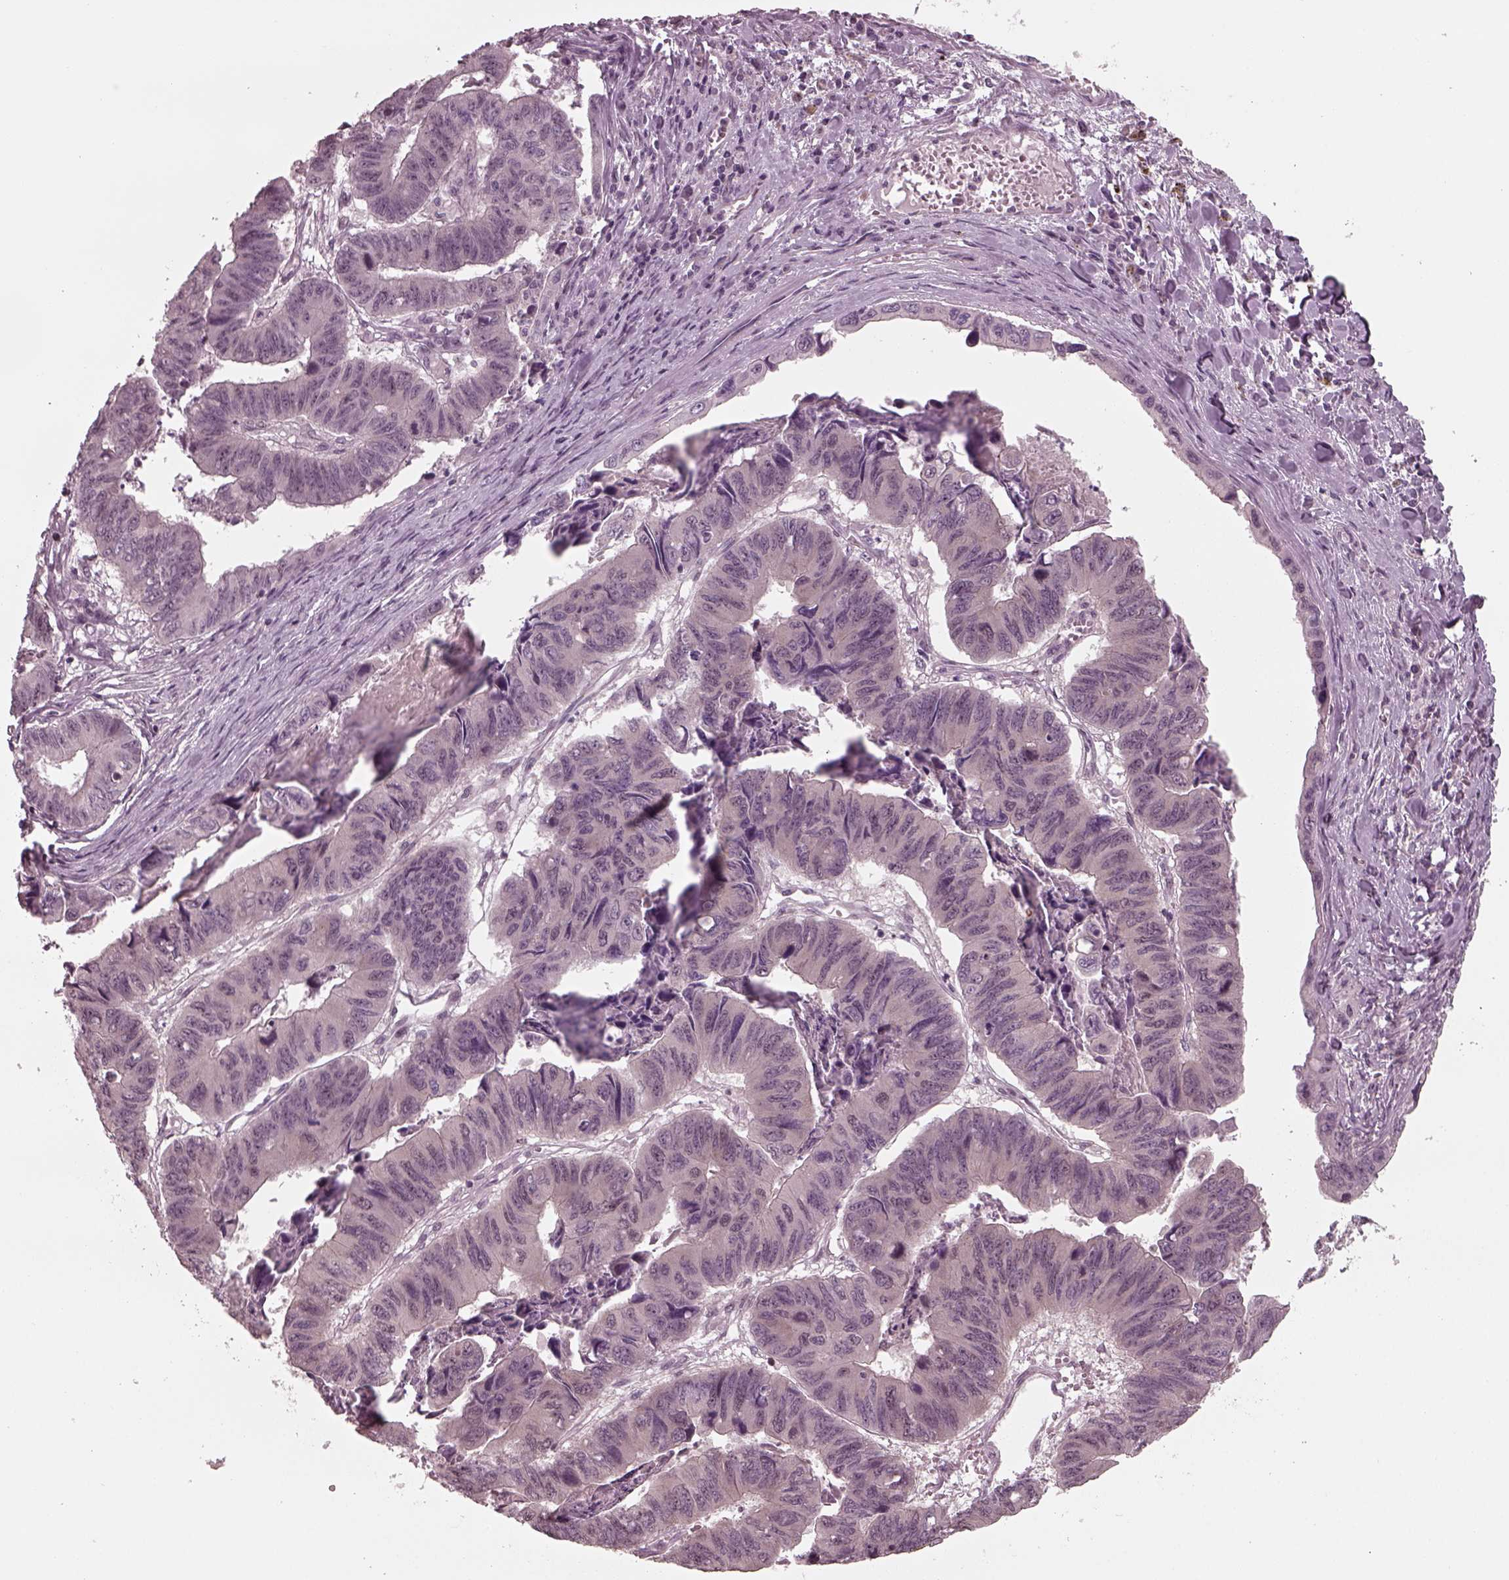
{"staining": {"intensity": "negative", "quantity": "none", "location": "none"}, "tissue": "stomach cancer", "cell_type": "Tumor cells", "image_type": "cancer", "snomed": [{"axis": "morphology", "description": "Adenocarcinoma, NOS"}, {"axis": "topography", "description": "Stomach, lower"}], "caption": "Immunohistochemistry micrograph of neoplastic tissue: stomach cancer (adenocarcinoma) stained with DAB shows no significant protein expression in tumor cells.", "gene": "SAXO1", "patient": {"sex": "male", "age": 77}}